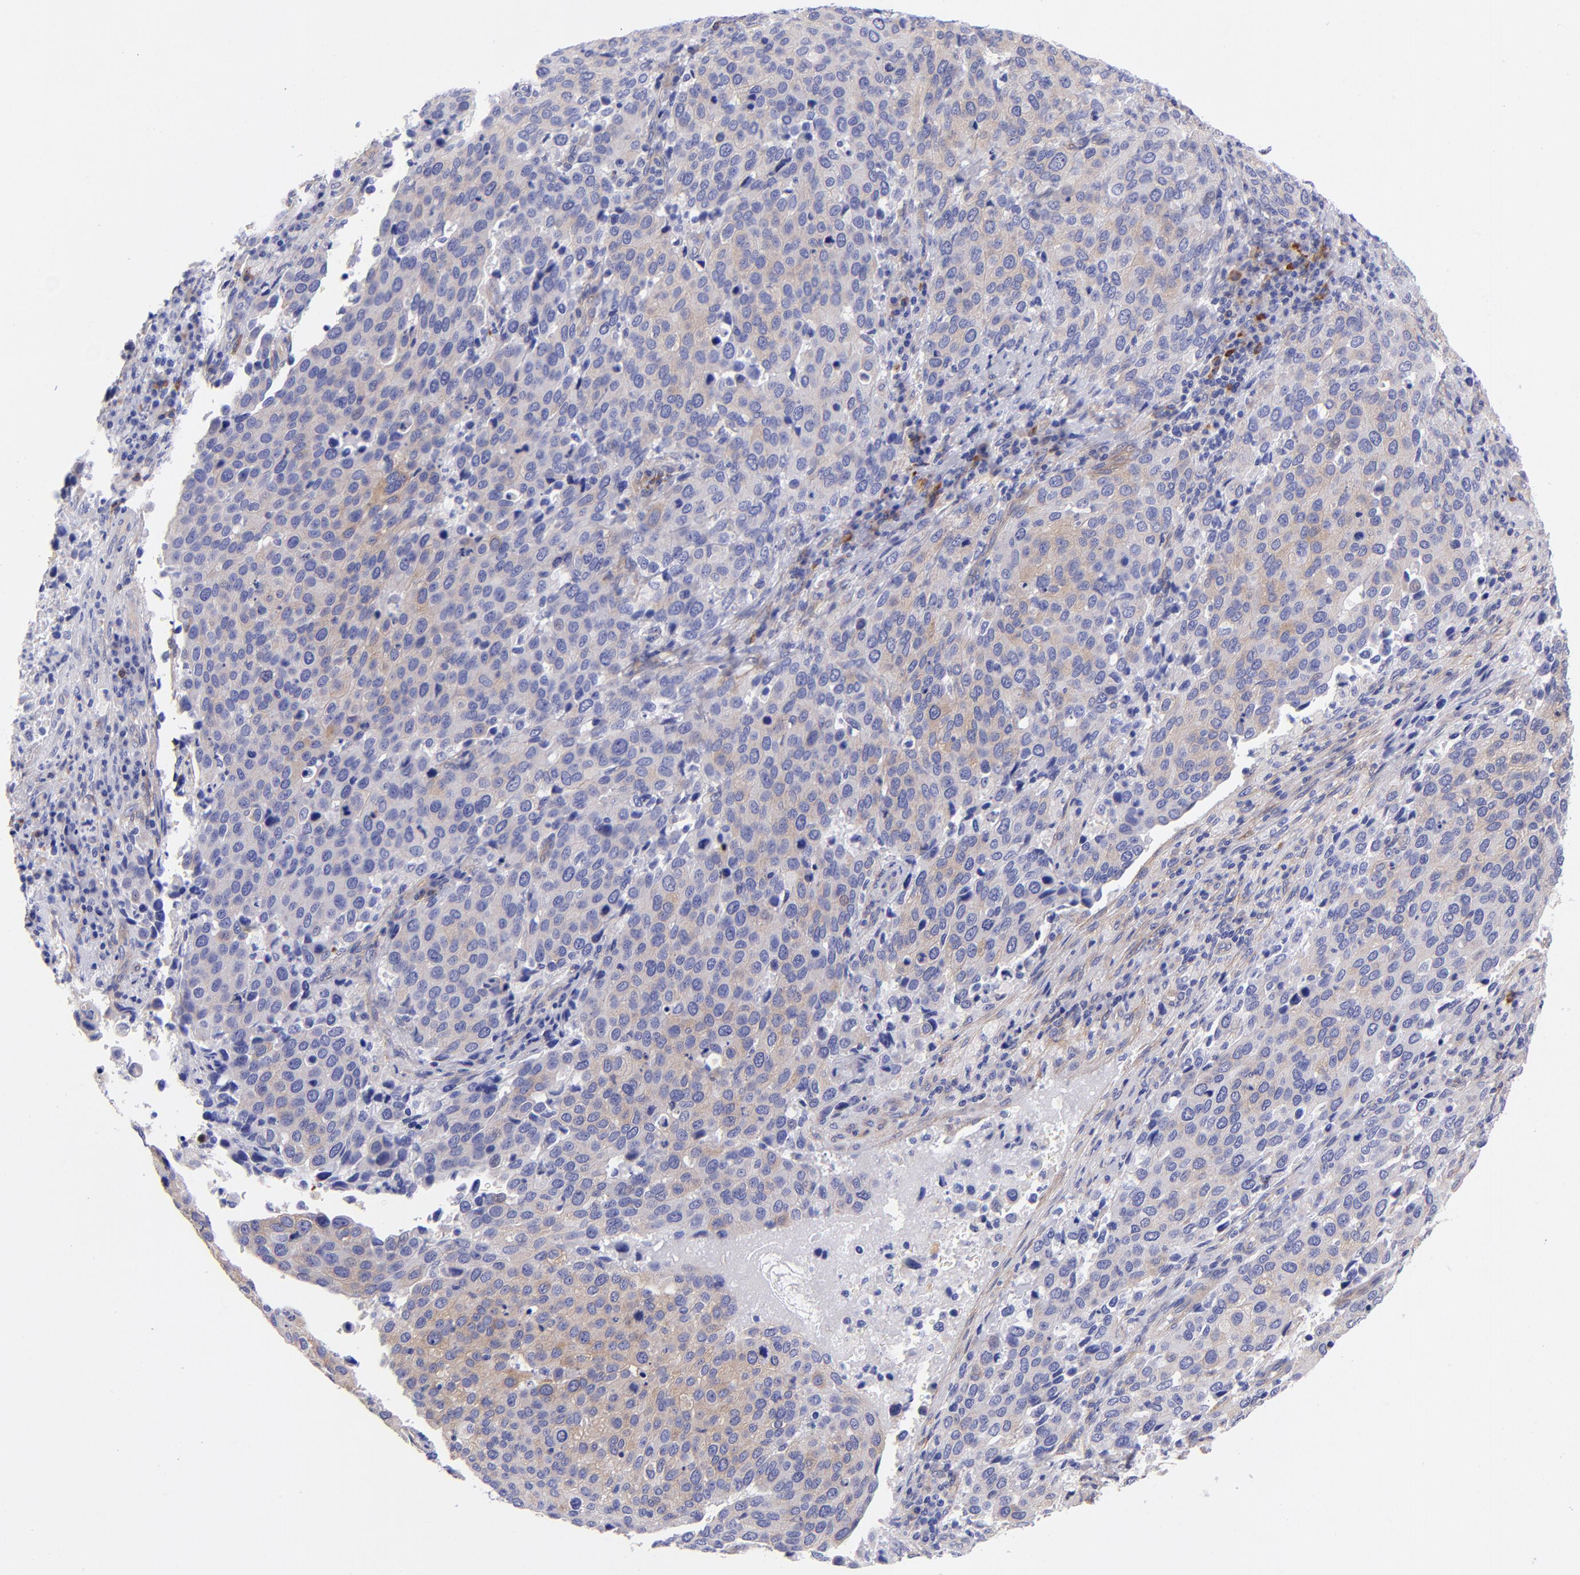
{"staining": {"intensity": "weak", "quantity": "25%-75%", "location": "cytoplasmic/membranous"}, "tissue": "cervical cancer", "cell_type": "Tumor cells", "image_type": "cancer", "snomed": [{"axis": "morphology", "description": "Squamous cell carcinoma, NOS"}, {"axis": "topography", "description": "Cervix"}], "caption": "Immunohistochemistry (DAB) staining of human cervical squamous cell carcinoma demonstrates weak cytoplasmic/membranous protein positivity in about 25%-75% of tumor cells. (DAB IHC with brightfield microscopy, high magnification).", "gene": "PPFIBP1", "patient": {"sex": "female", "age": 54}}